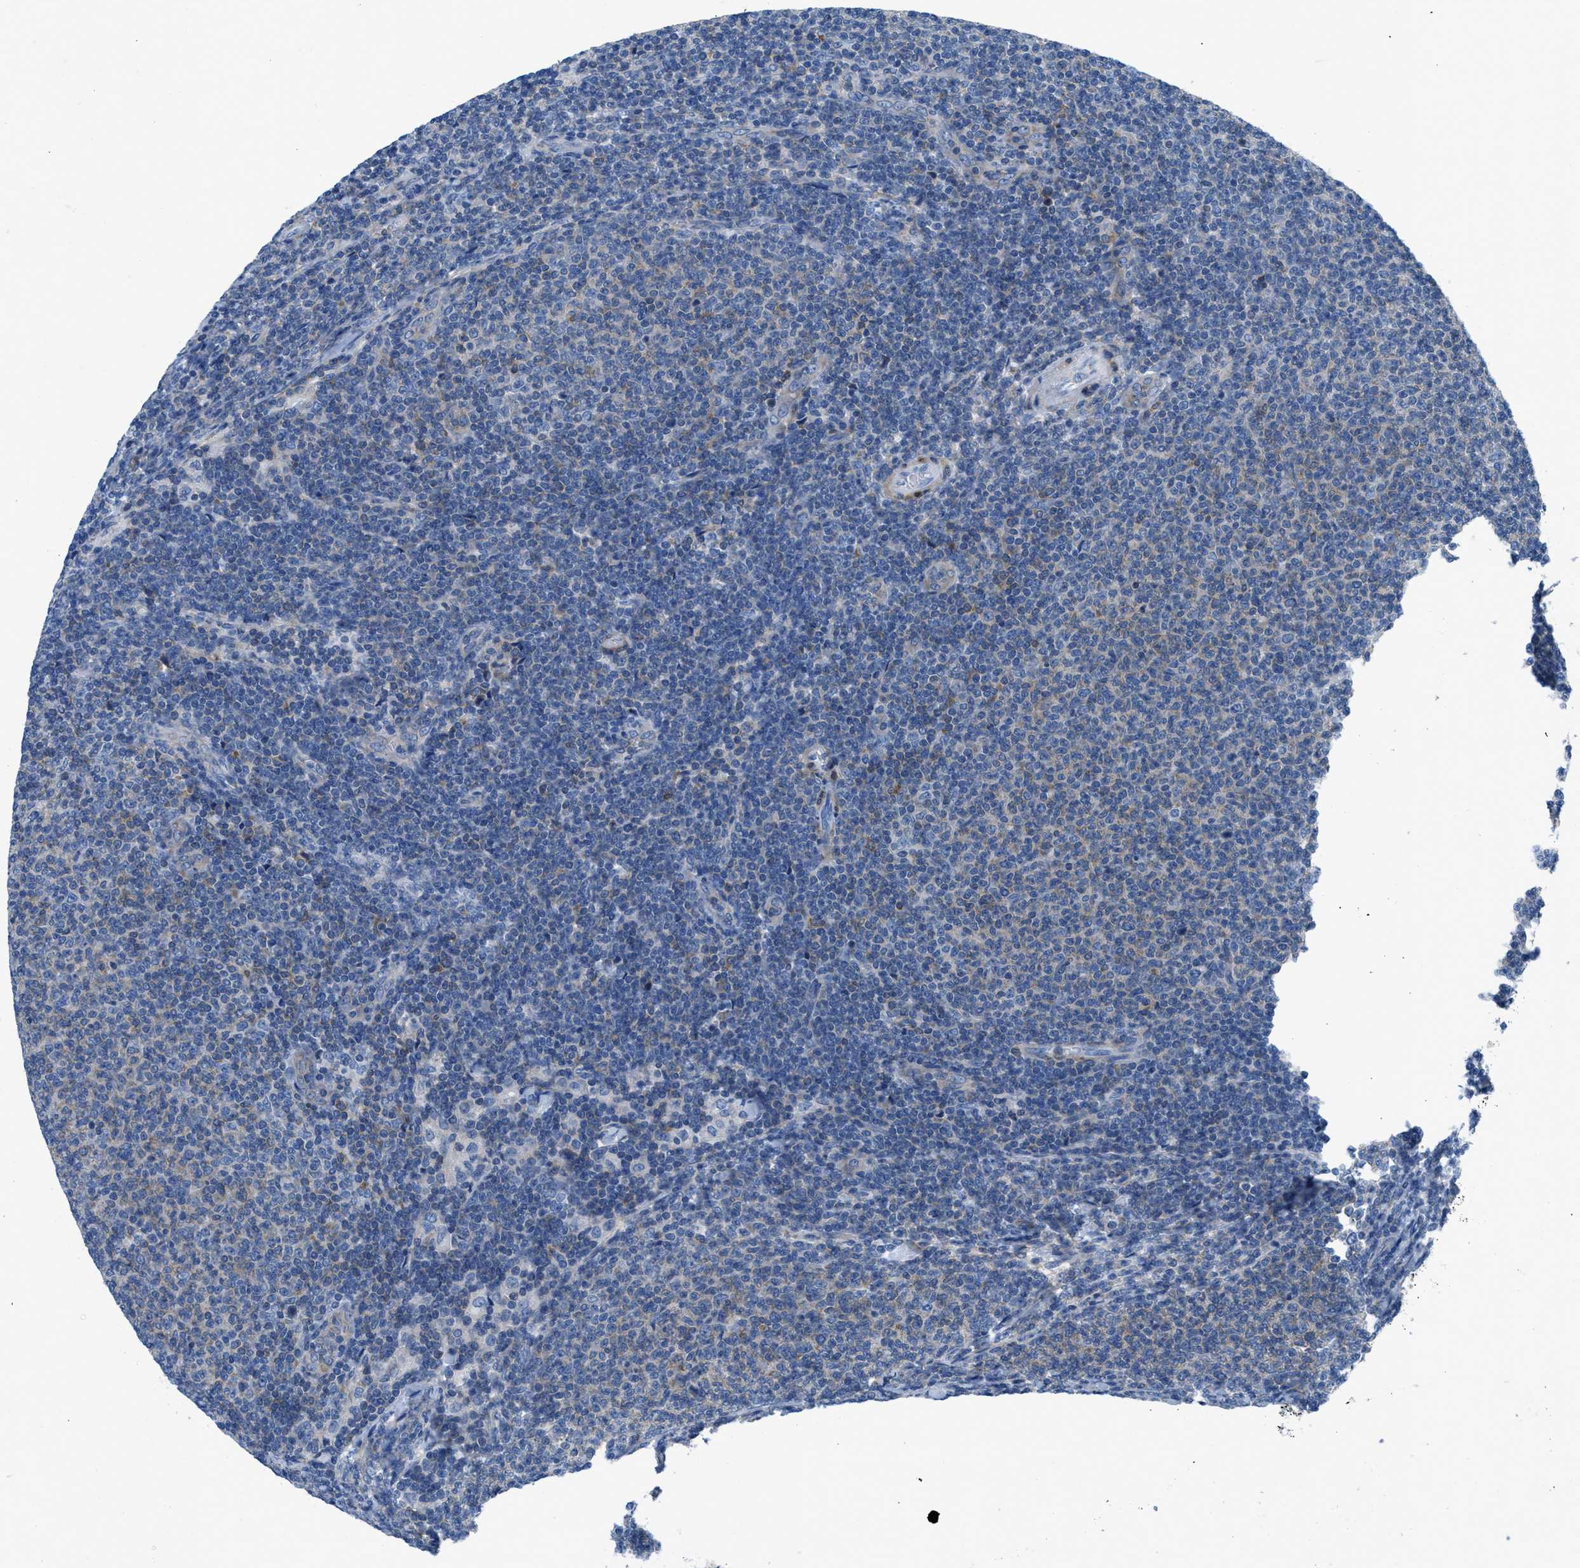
{"staining": {"intensity": "weak", "quantity": "<25%", "location": "cytoplasmic/membranous"}, "tissue": "lymphoma", "cell_type": "Tumor cells", "image_type": "cancer", "snomed": [{"axis": "morphology", "description": "Malignant lymphoma, non-Hodgkin's type, Low grade"}, {"axis": "topography", "description": "Lymph node"}], "caption": "This is an immunohistochemistry (IHC) histopathology image of lymphoma. There is no expression in tumor cells.", "gene": "MAPRE2", "patient": {"sex": "male", "age": 66}}